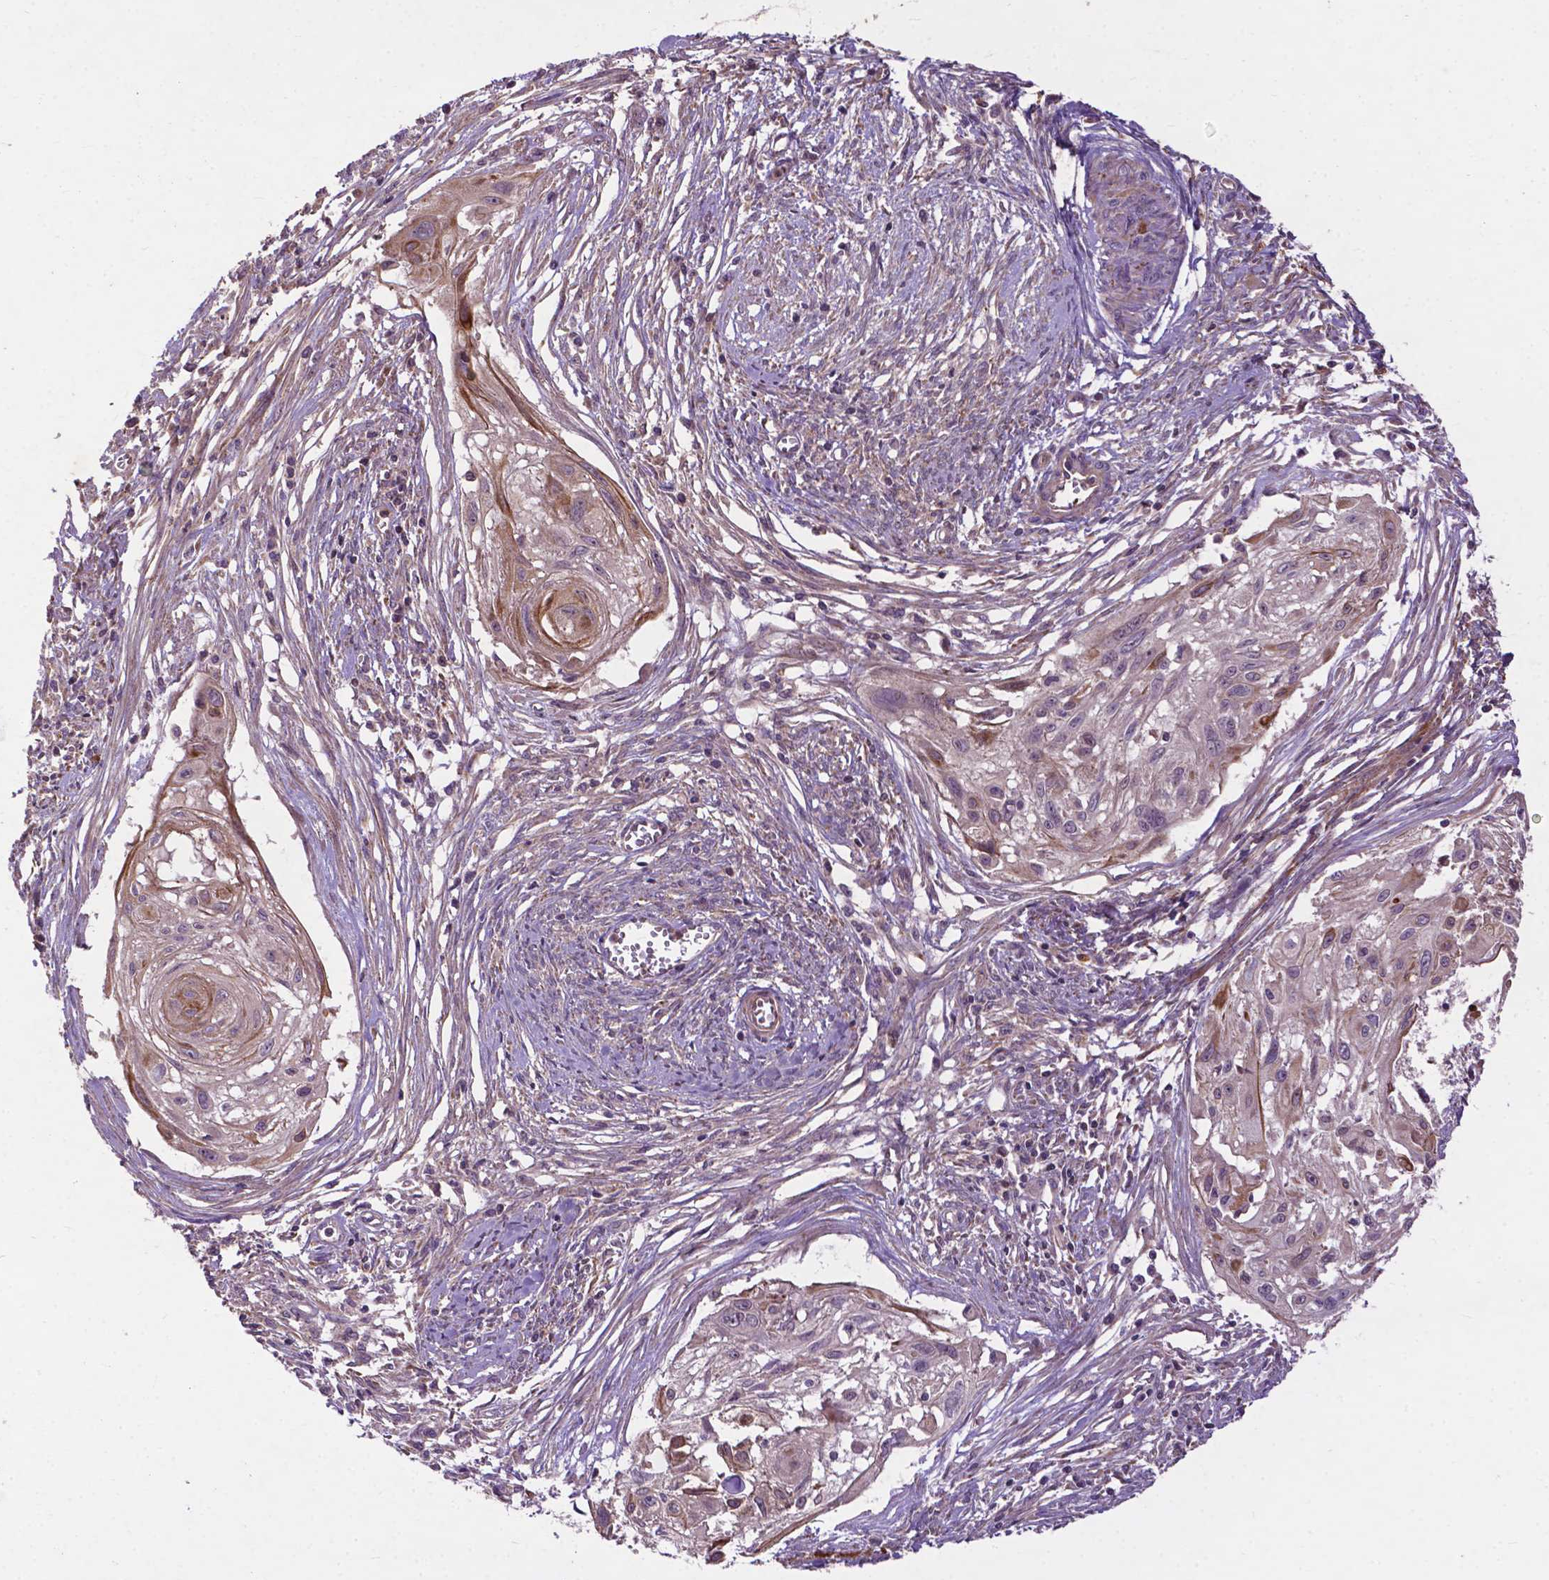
{"staining": {"intensity": "moderate", "quantity": "<25%", "location": "cytoplasmic/membranous"}, "tissue": "cervical cancer", "cell_type": "Tumor cells", "image_type": "cancer", "snomed": [{"axis": "morphology", "description": "Squamous cell carcinoma, NOS"}, {"axis": "topography", "description": "Cervix"}], "caption": "Cervical cancer stained with a protein marker reveals moderate staining in tumor cells.", "gene": "PARP3", "patient": {"sex": "female", "age": 49}}